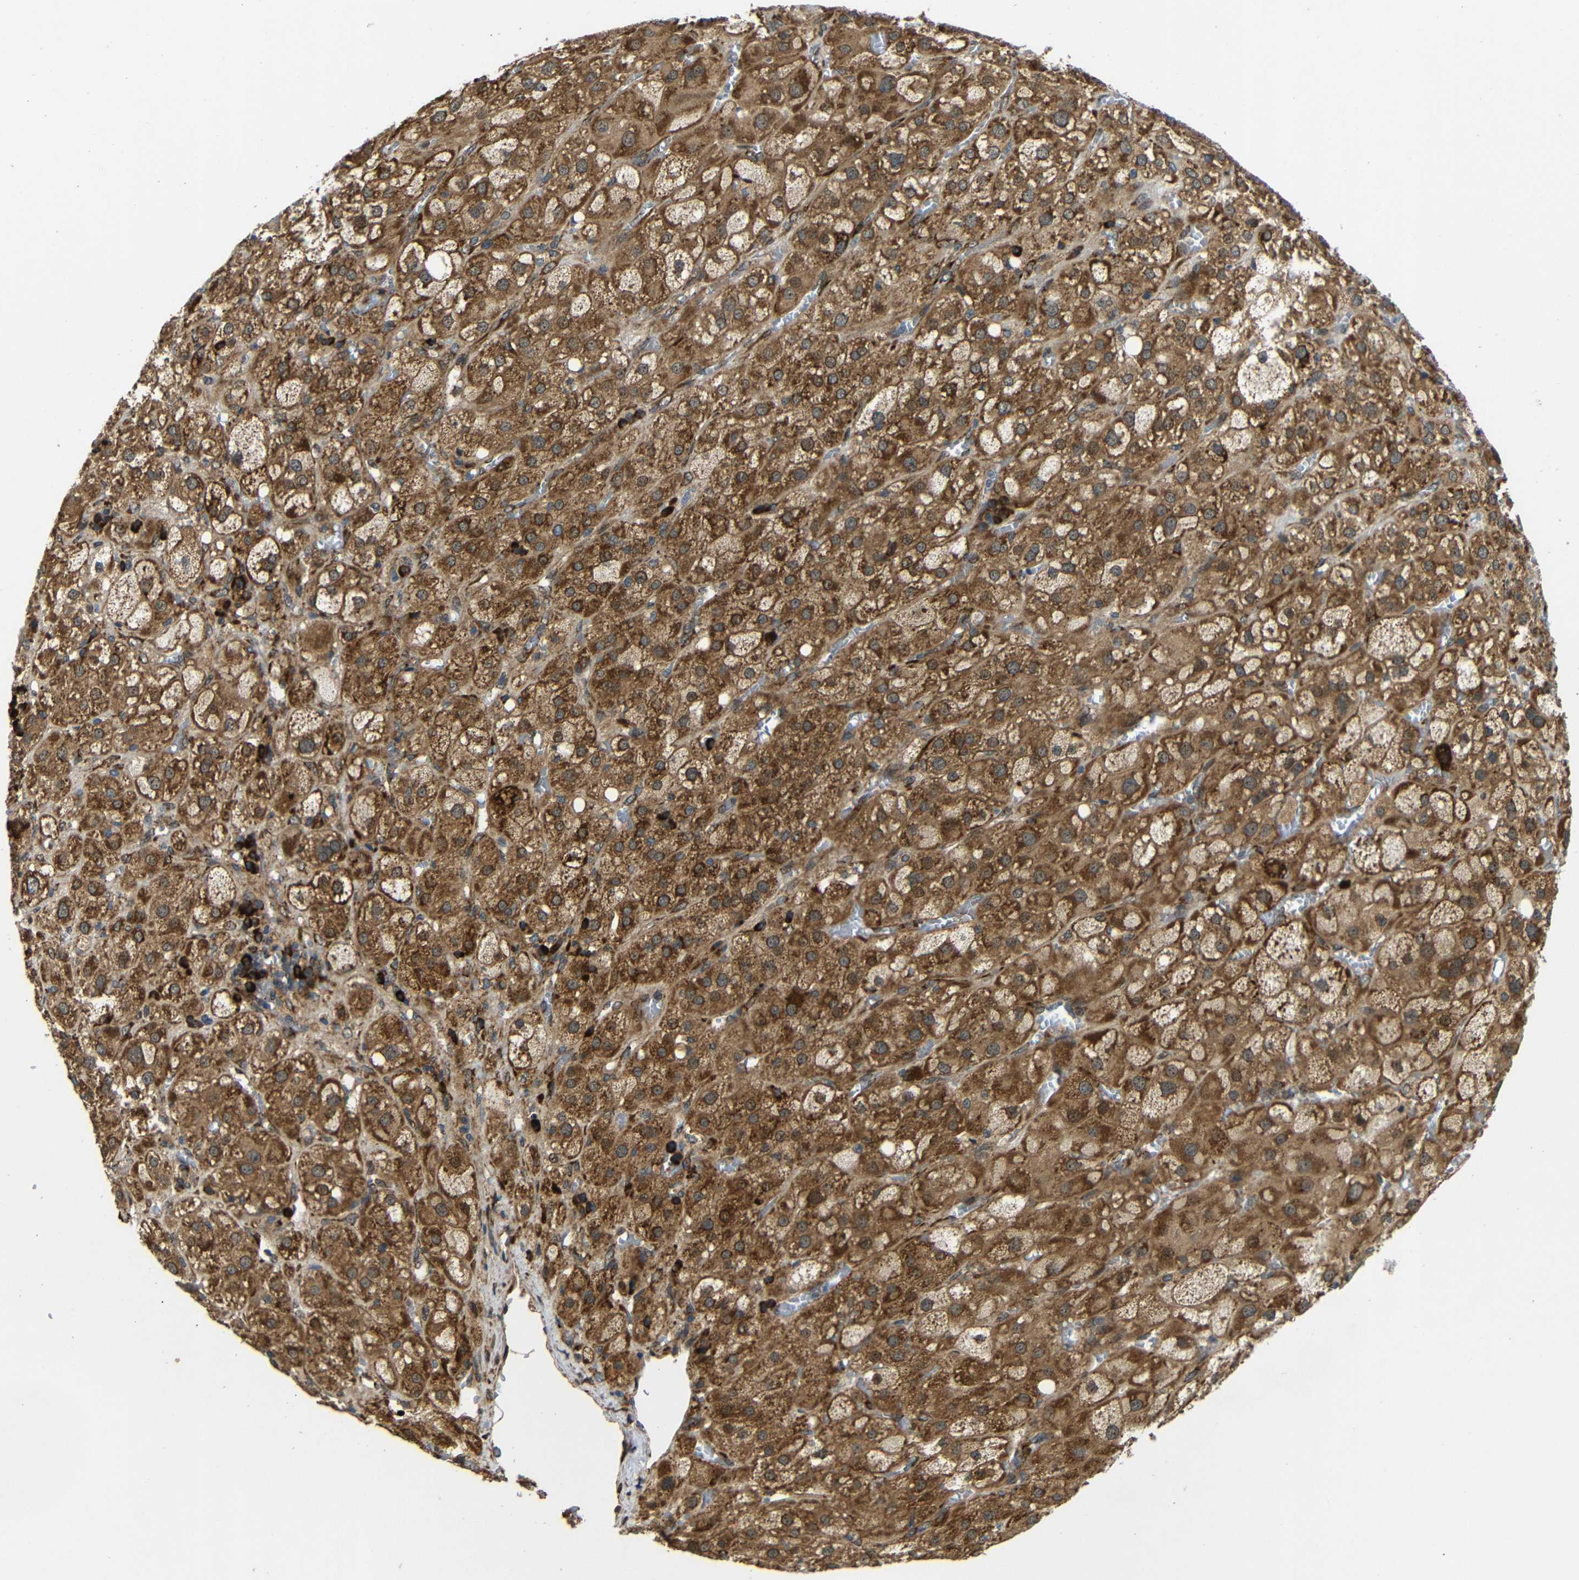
{"staining": {"intensity": "strong", "quantity": ">75%", "location": "cytoplasmic/membranous"}, "tissue": "adrenal gland", "cell_type": "Glandular cells", "image_type": "normal", "snomed": [{"axis": "morphology", "description": "Normal tissue, NOS"}, {"axis": "topography", "description": "Adrenal gland"}], "caption": "Protein expression analysis of normal adrenal gland demonstrates strong cytoplasmic/membranous staining in approximately >75% of glandular cells. The staining was performed using DAB (3,3'-diaminobenzidine), with brown indicating positive protein expression. Nuclei are stained blue with hematoxylin.", "gene": "KANK4", "patient": {"sex": "female", "age": 47}}